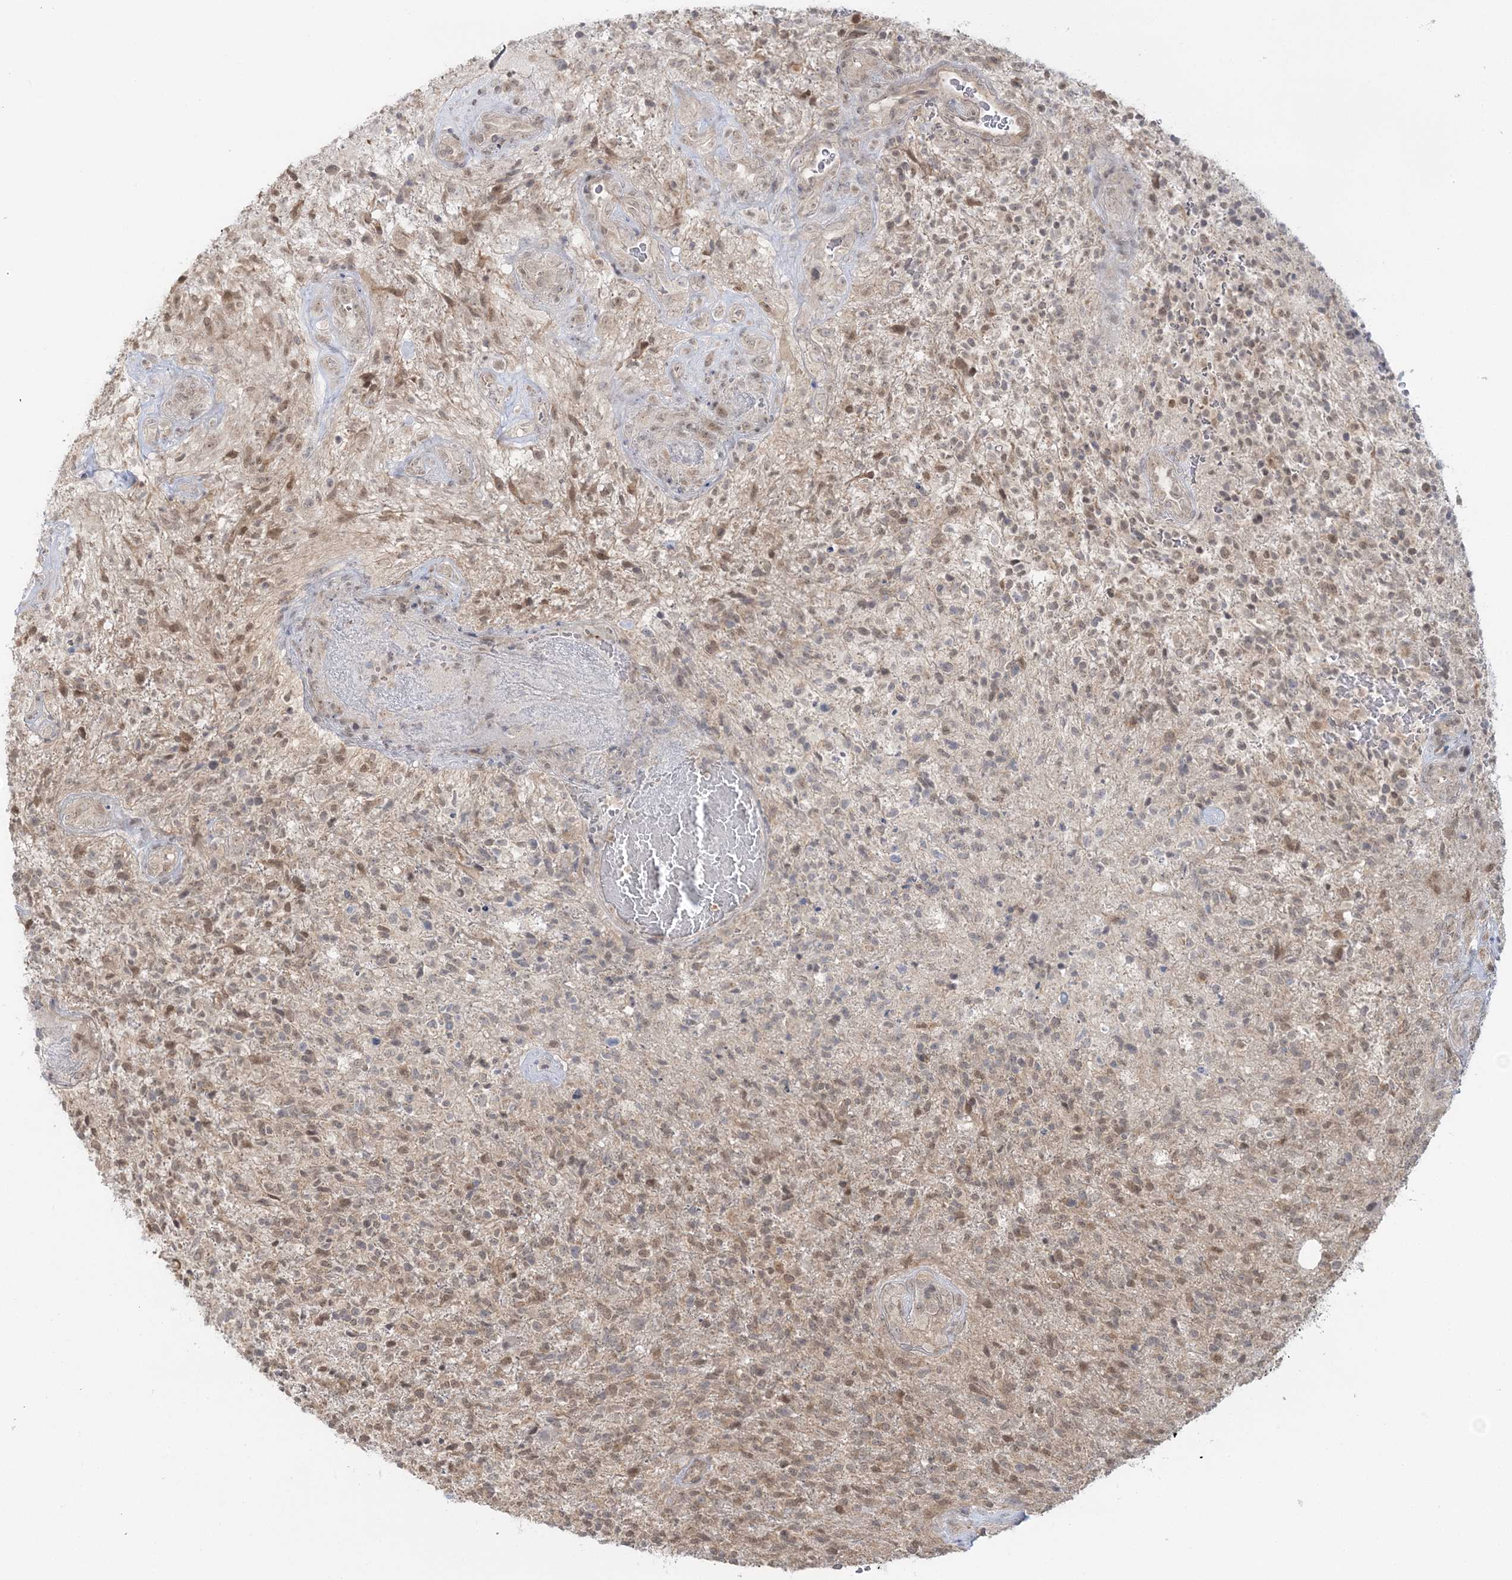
{"staining": {"intensity": "moderate", "quantity": "25%-75%", "location": "cytoplasmic/membranous,nuclear"}, "tissue": "glioma", "cell_type": "Tumor cells", "image_type": "cancer", "snomed": [{"axis": "morphology", "description": "Glioma, malignant, High grade"}, {"axis": "topography", "description": "Brain"}], "caption": "An immunohistochemistry (IHC) micrograph of neoplastic tissue is shown. Protein staining in brown labels moderate cytoplasmic/membranous and nuclear positivity in glioma within tumor cells.", "gene": "ZFAND6", "patient": {"sex": "male", "age": 56}}